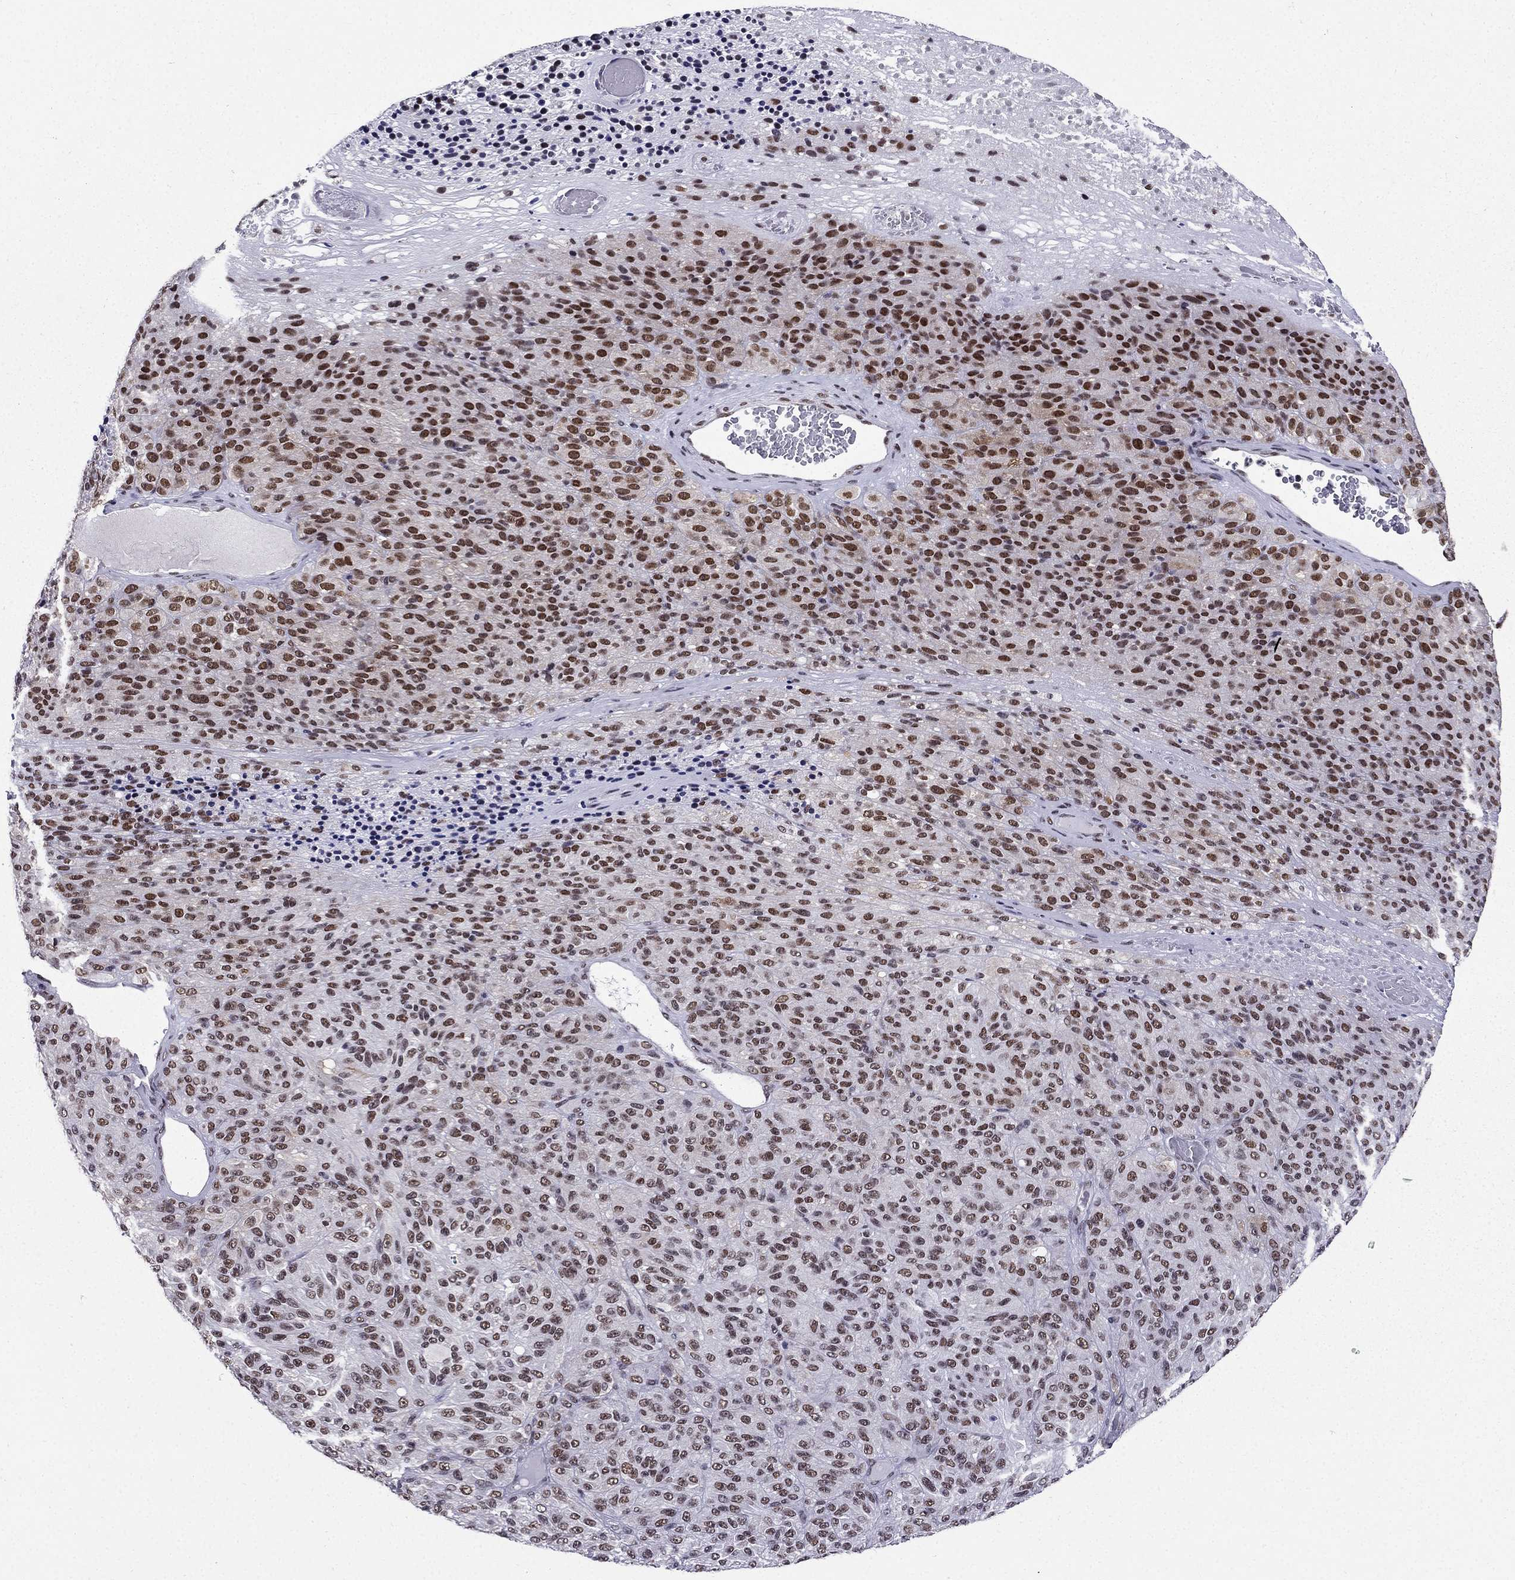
{"staining": {"intensity": "strong", "quantity": "<25%", "location": "nuclear"}, "tissue": "melanoma", "cell_type": "Tumor cells", "image_type": "cancer", "snomed": [{"axis": "morphology", "description": "Malignant melanoma, Metastatic site"}, {"axis": "topography", "description": "Brain"}], "caption": "Protein staining by immunohistochemistry exhibits strong nuclear staining in about <25% of tumor cells in malignant melanoma (metastatic site).", "gene": "ZNF420", "patient": {"sex": "female", "age": 56}}